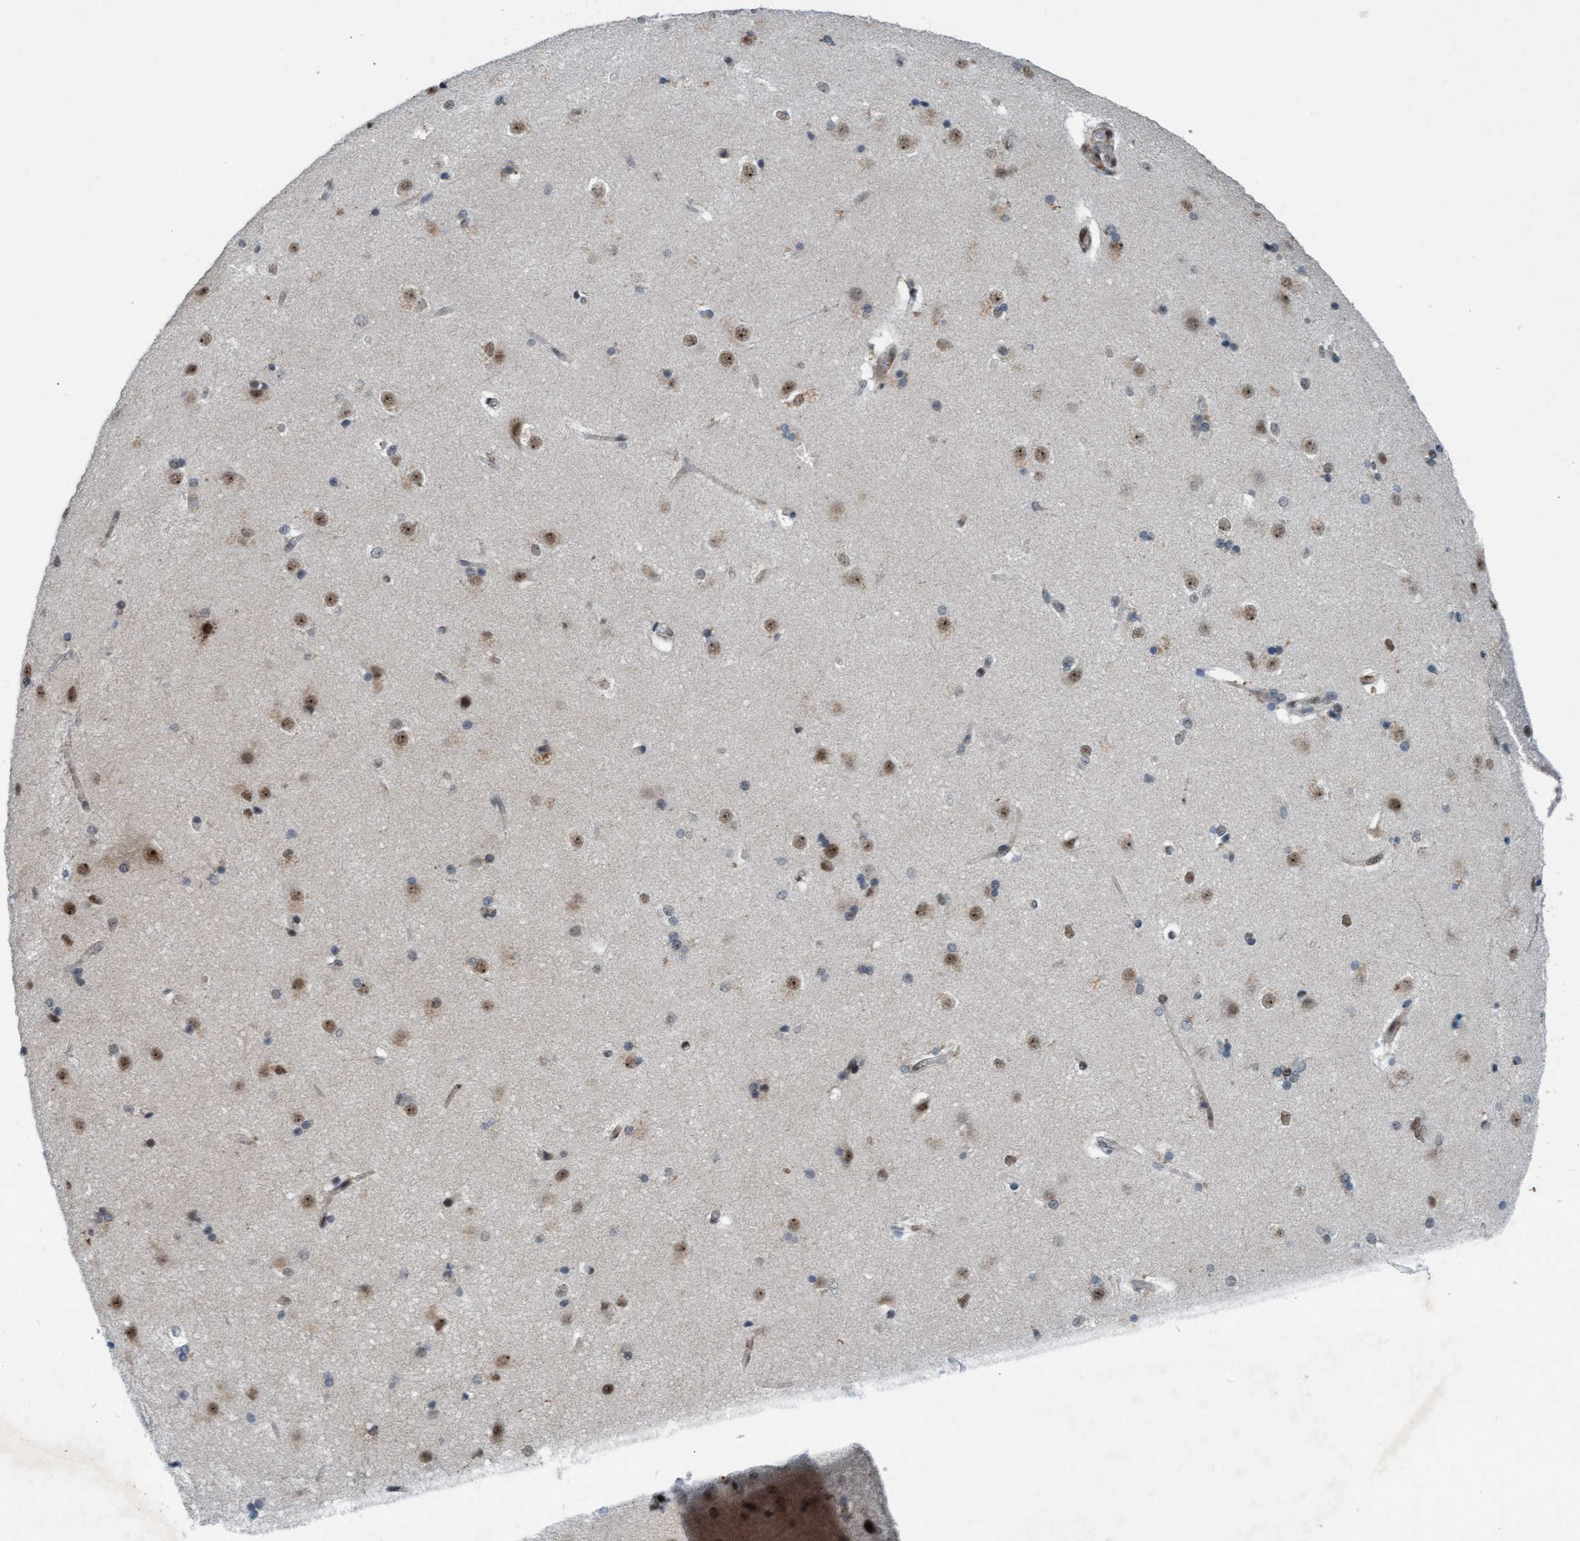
{"staining": {"intensity": "strong", "quantity": "<25%", "location": "nuclear"}, "tissue": "caudate", "cell_type": "Glial cells", "image_type": "normal", "snomed": [{"axis": "morphology", "description": "Normal tissue, NOS"}, {"axis": "topography", "description": "Lateral ventricle wall"}], "caption": "Immunohistochemical staining of normal caudate displays medium levels of strong nuclear expression in approximately <25% of glial cells. (IHC, brightfield microscopy, high magnification).", "gene": "CWC27", "patient": {"sex": "female", "age": 19}}